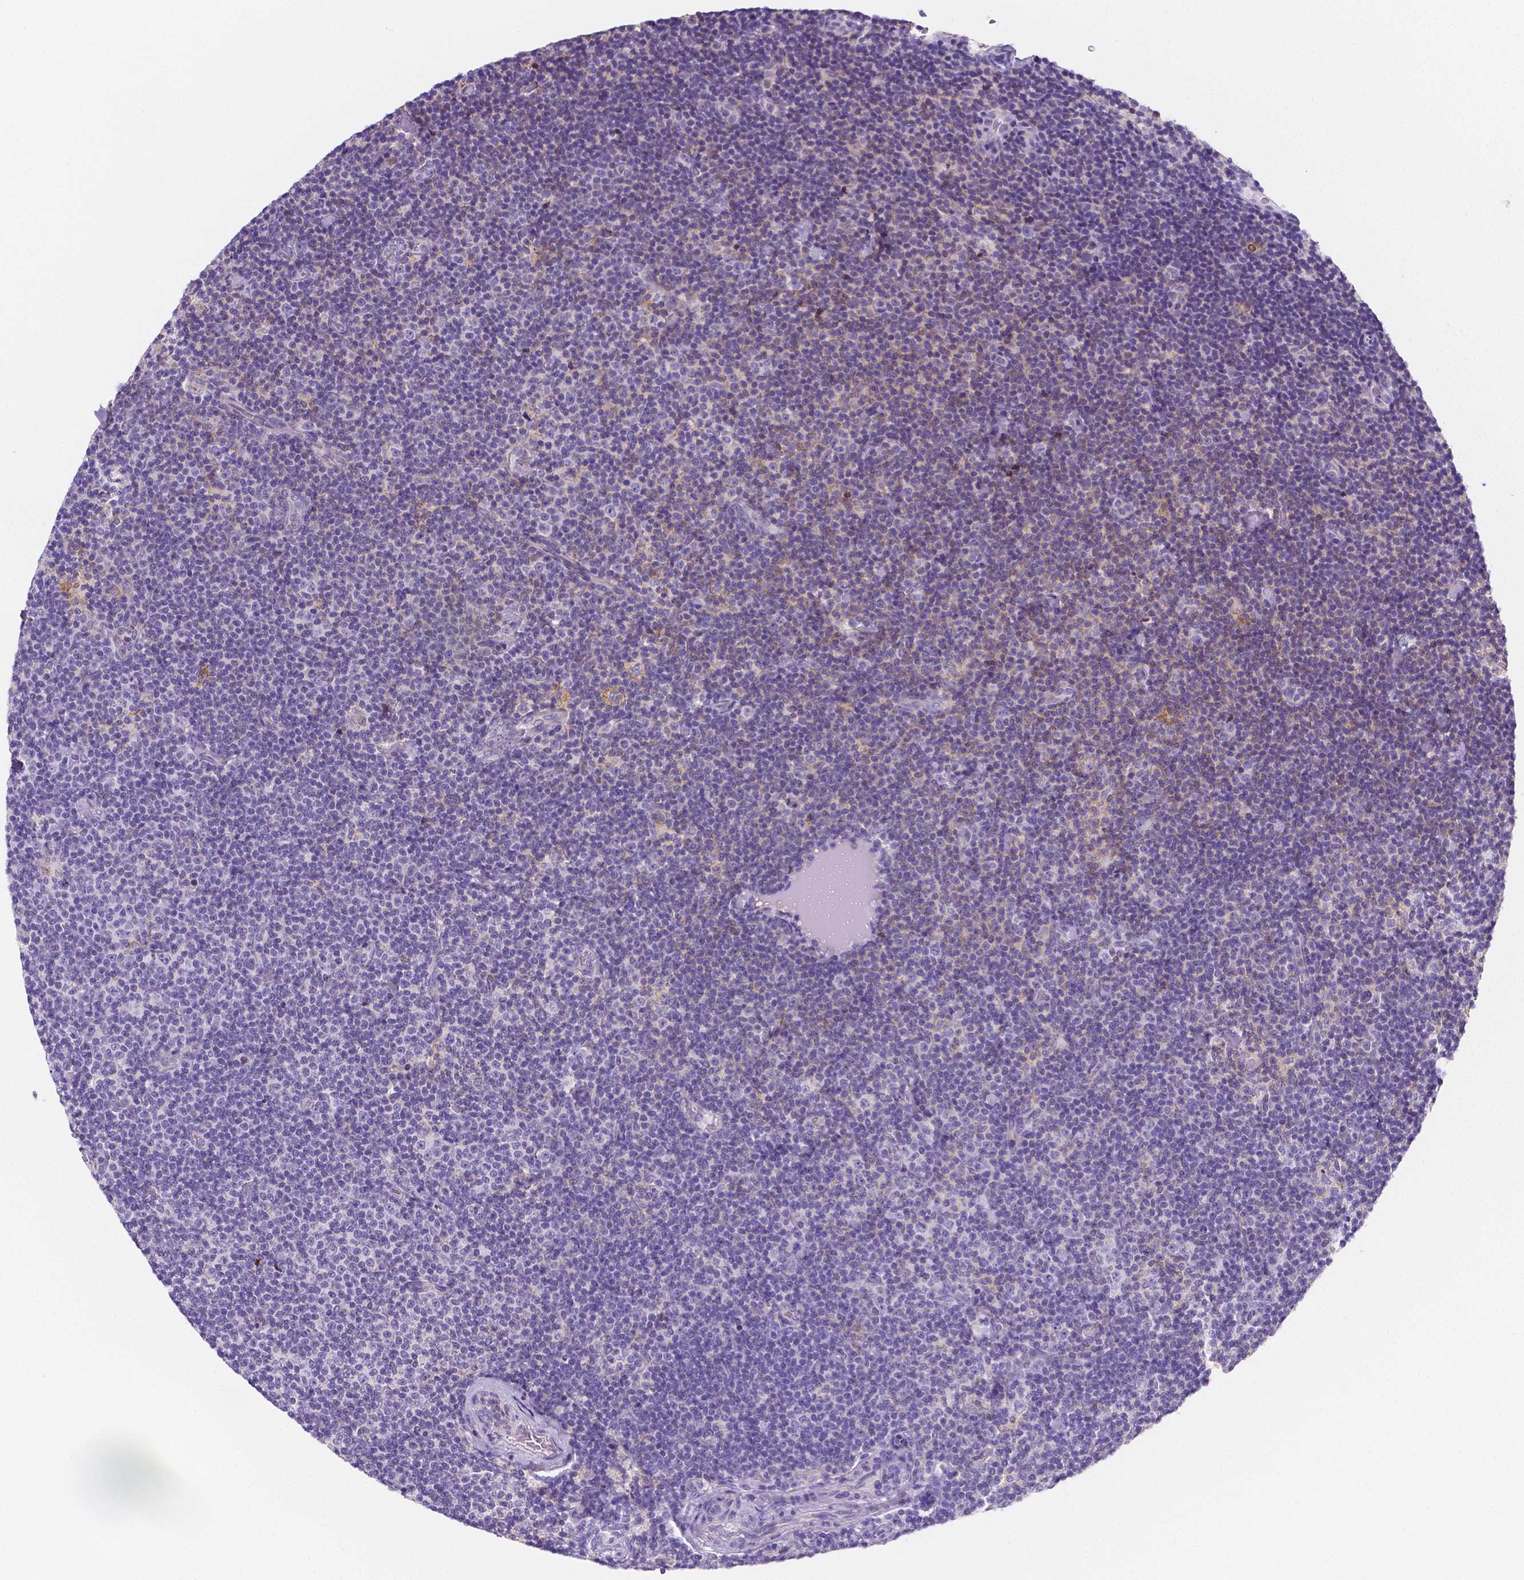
{"staining": {"intensity": "negative", "quantity": "none", "location": "none"}, "tissue": "lymphoma", "cell_type": "Tumor cells", "image_type": "cancer", "snomed": [{"axis": "morphology", "description": "Malignant lymphoma, non-Hodgkin's type, Low grade"}, {"axis": "topography", "description": "Lymph node"}], "caption": "Immunohistochemistry of low-grade malignant lymphoma, non-Hodgkin's type reveals no positivity in tumor cells. (Stains: DAB (3,3'-diaminobenzidine) immunohistochemistry (IHC) with hematoxylin counter stain, Microscopy: brightfield microscopy at high magnification).", "gene": "GABRD", "patient": {"sex": "male", "age": 81}}